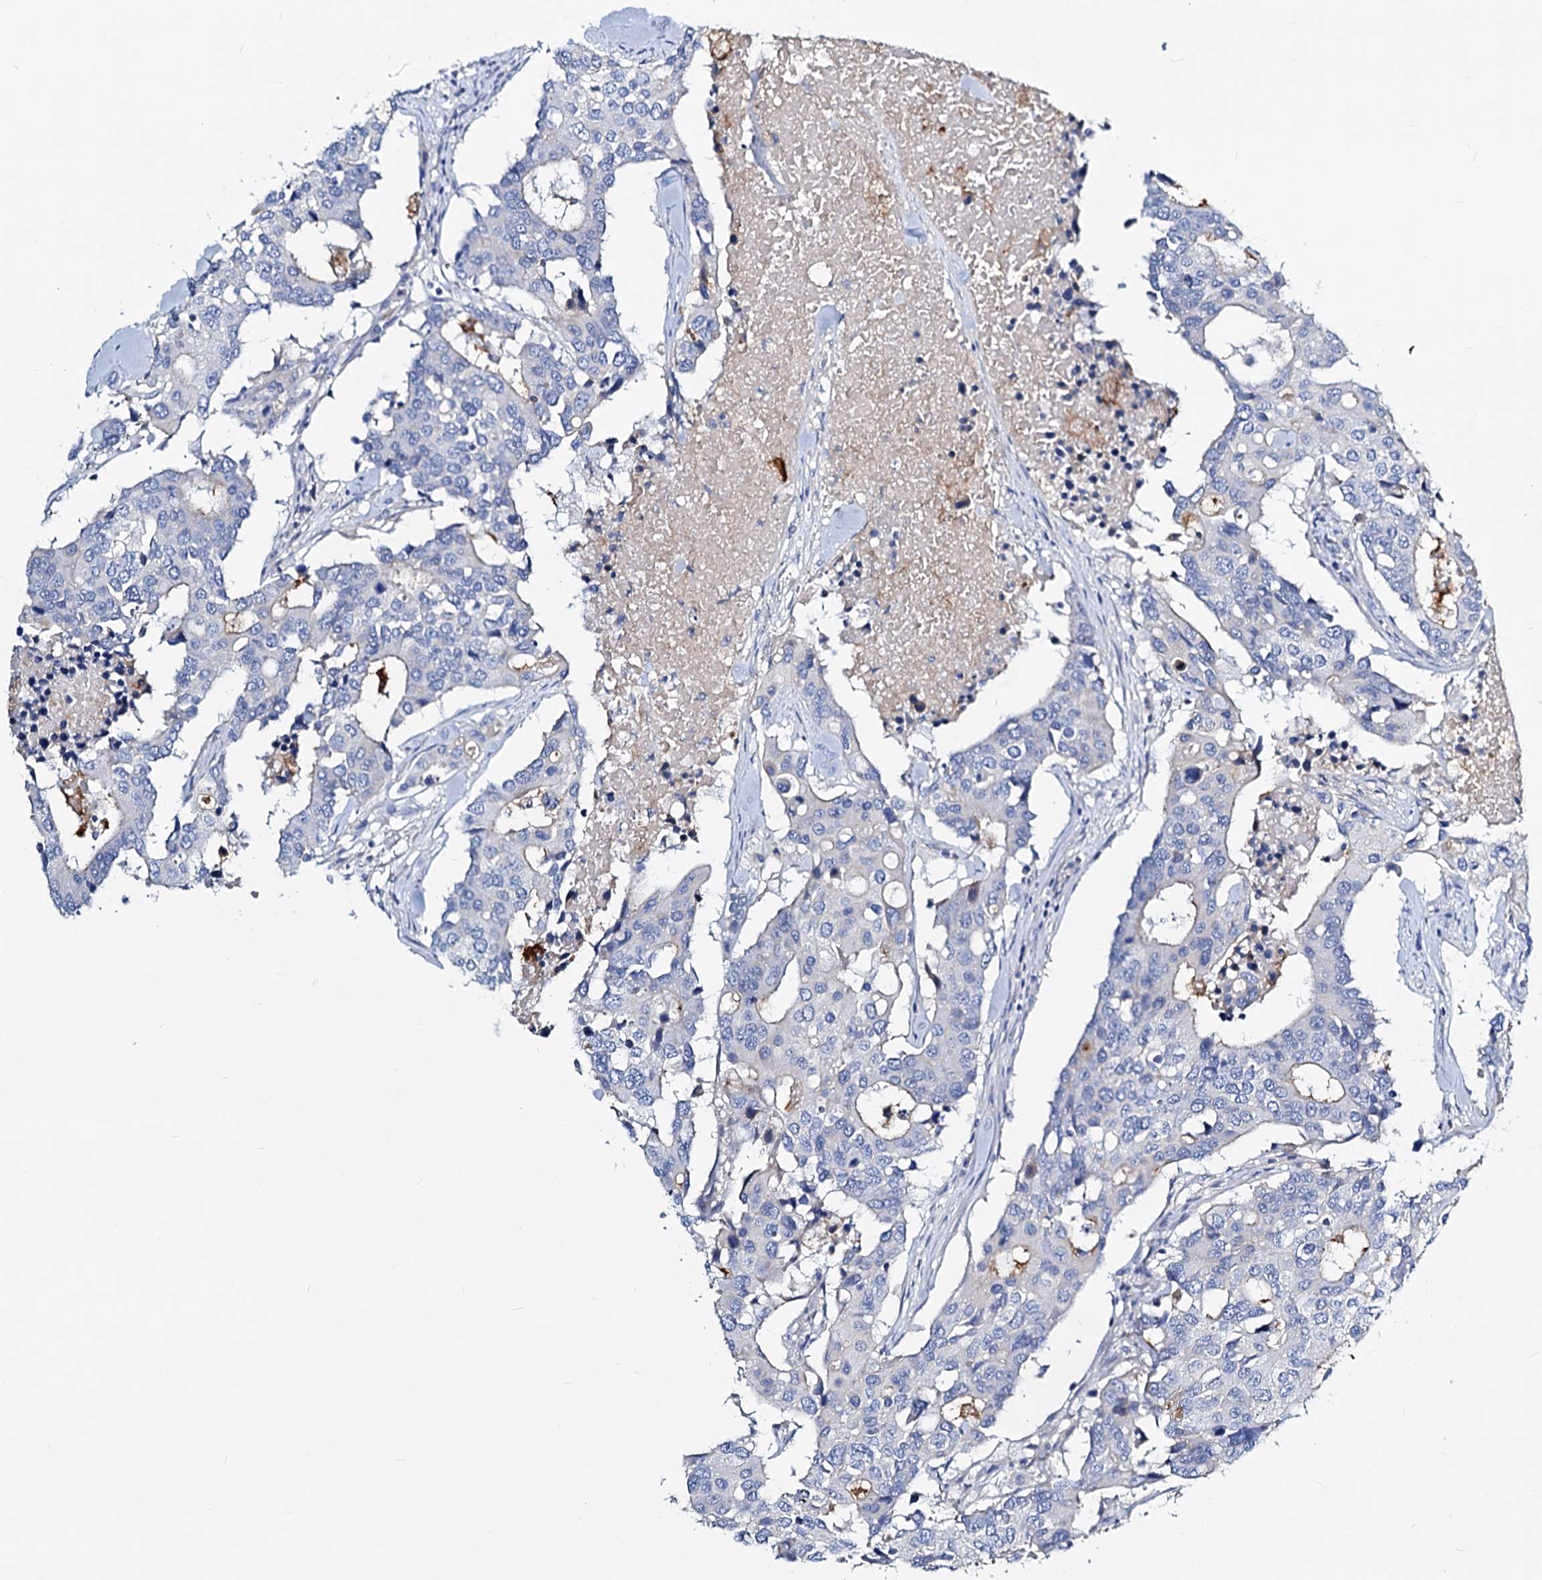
{"staining": {"intensity": "negative", "quantity": "none", "location": "none"}, "tissue": "colorectal cancer", "cell_type": "Tumor cells", "image_type": "cancer", "snomed": [{"axis": "morphology", "description": "Adenocarcinoma, NOS"}, {"axis": "topography", "description": "Colon"}], "caption": "This image is of colorectal cancer (adenocarcinoma) stained with IHC to label a protein in brown with the nuclei are counter-stained blue. There is no positivity in tumor cells.", "gene": "DYDC2", "patient": {"sex": "male", "age": 77}}